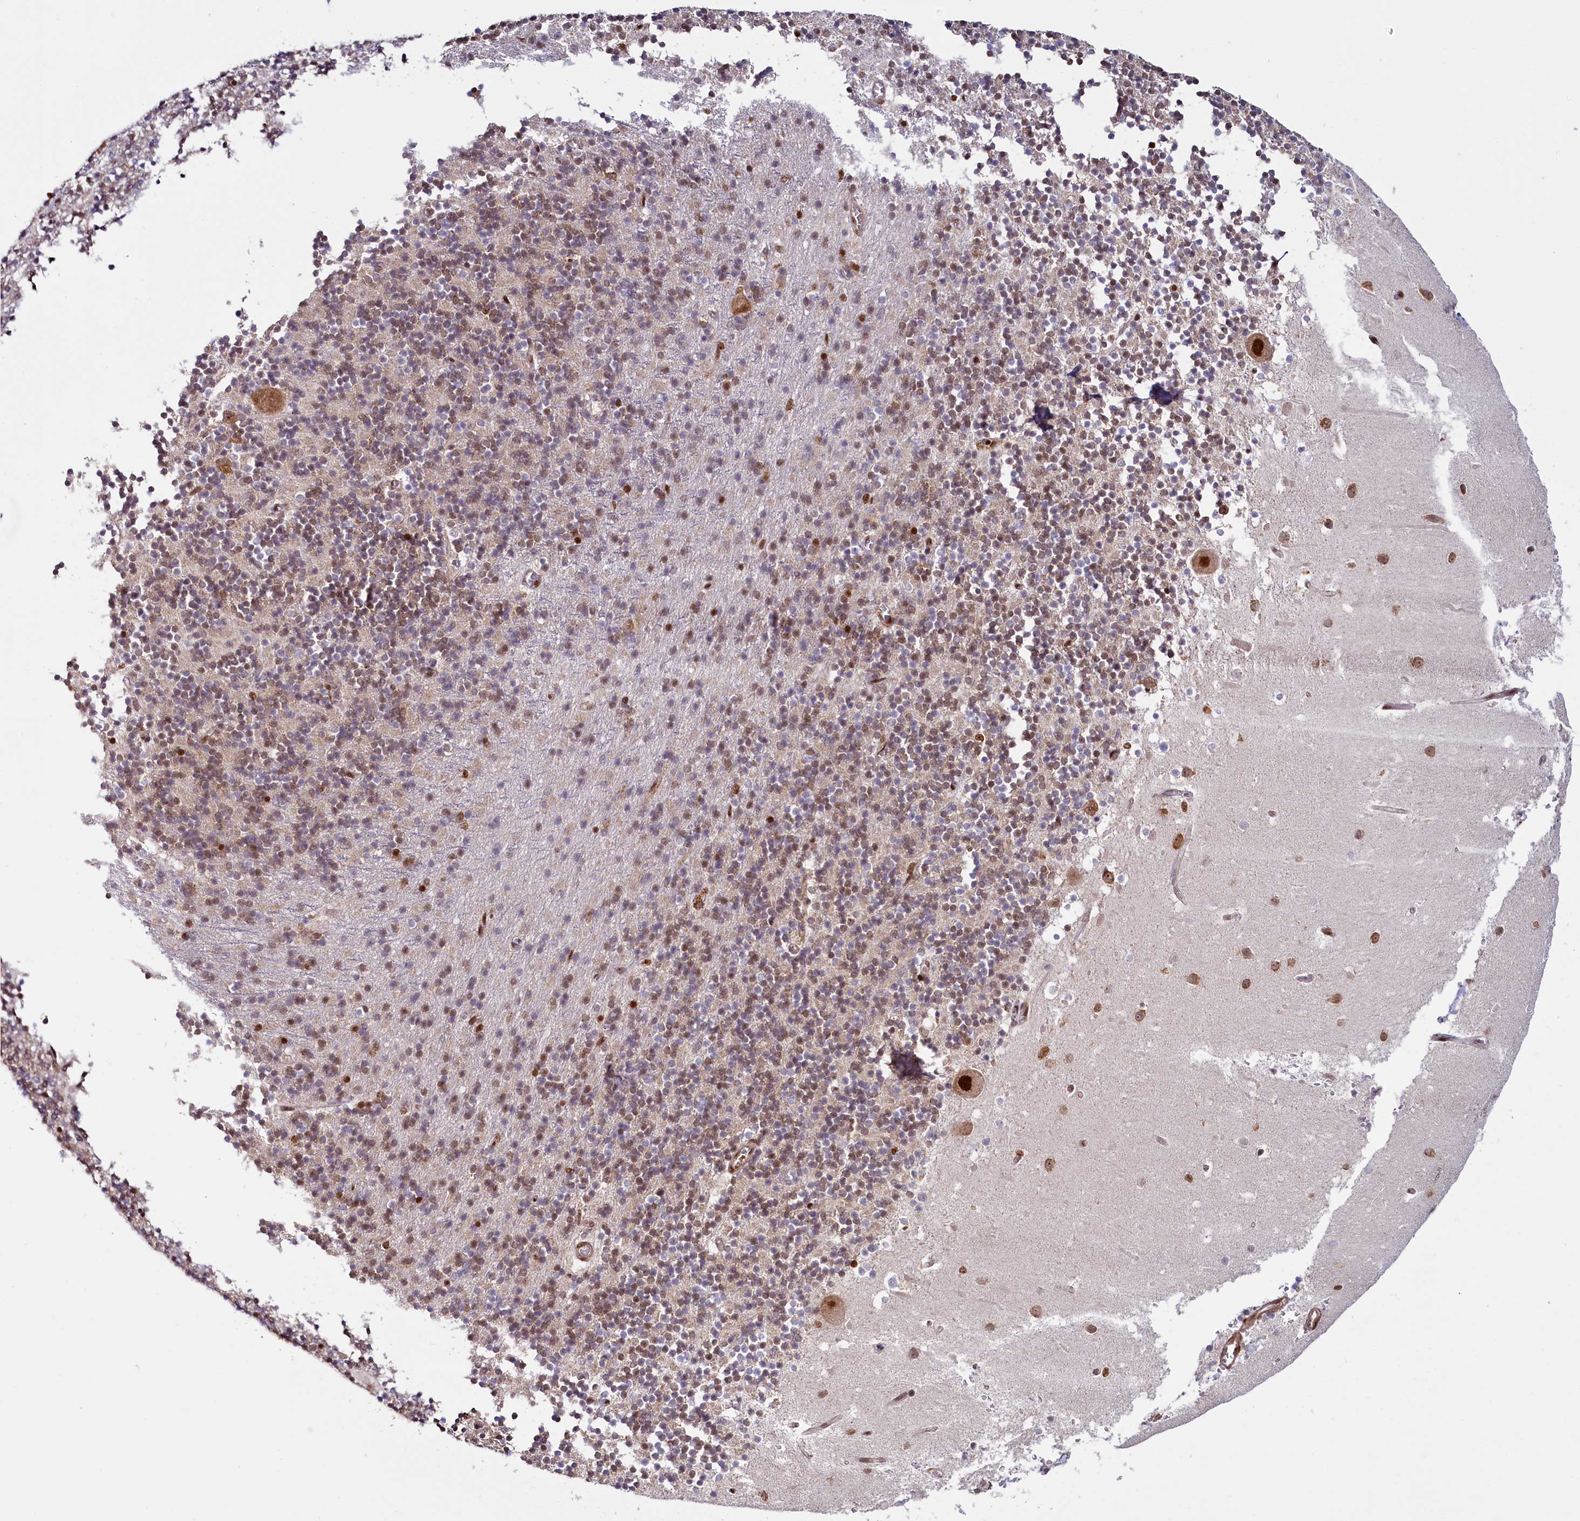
{"staining": {"intensity": "moderate", "quantity": "25%-75%", "location": "nuclear"}, "tissue": "cerebellum", "cell_type": "Cells in granular layer", "image_type": "normal", "snomed": [{"axis": "morphology", "description": "Normal tissue, NOS"}, {"axis": "topography", "description": "Cerebellum"}], "caption": "The immunohistochemical stain labels moderate nuclear staining in cells in granular layer of unremarkable cerebellum.", "gene": "TCOF1", "patient": {"sex": "male", "age": 54}}